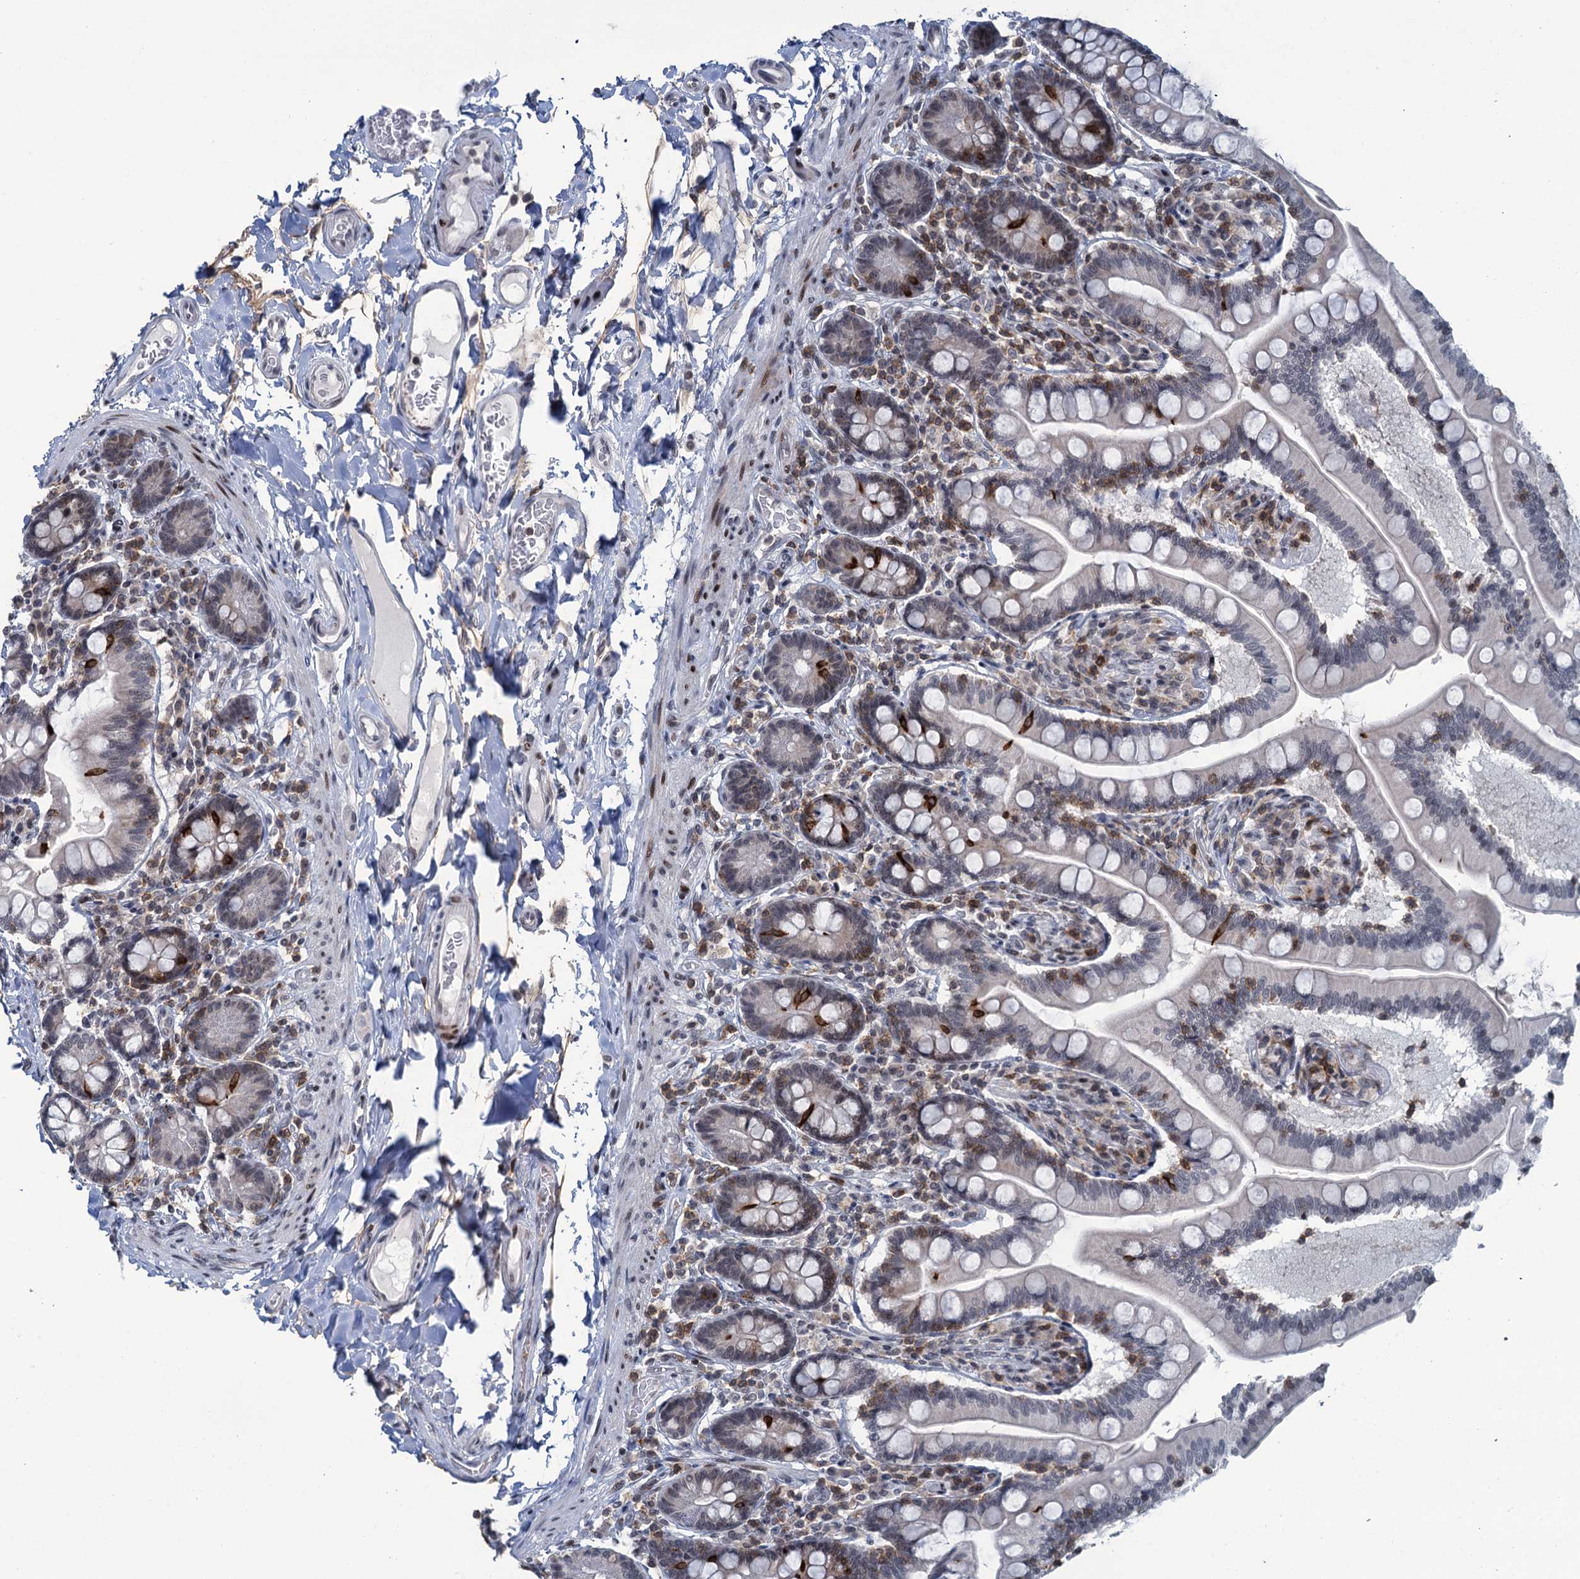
{"staining": {"intensity": "moderate", "quantity": "<25%", "location": "cytoplasmic/membranous"}, "tissue": "small intestine", "cell_type": "Glandular cells", "image_type": "normal", "snomed": [{"axis": "morphology", "description": "Normal tissue, NOS"}, {"axis": "topography", "description": "Small intestine"}], "caption": "Immunohistochemistry (IHC) (DAB) staining of unremarkable human small intestine displays moderate cytoplasmic/membranous protein positivity in about <25% of glandular cells. Nuclei are stained in blue.", "gene": "FYB1", "patient": {"sex": "female", "age": 64}}